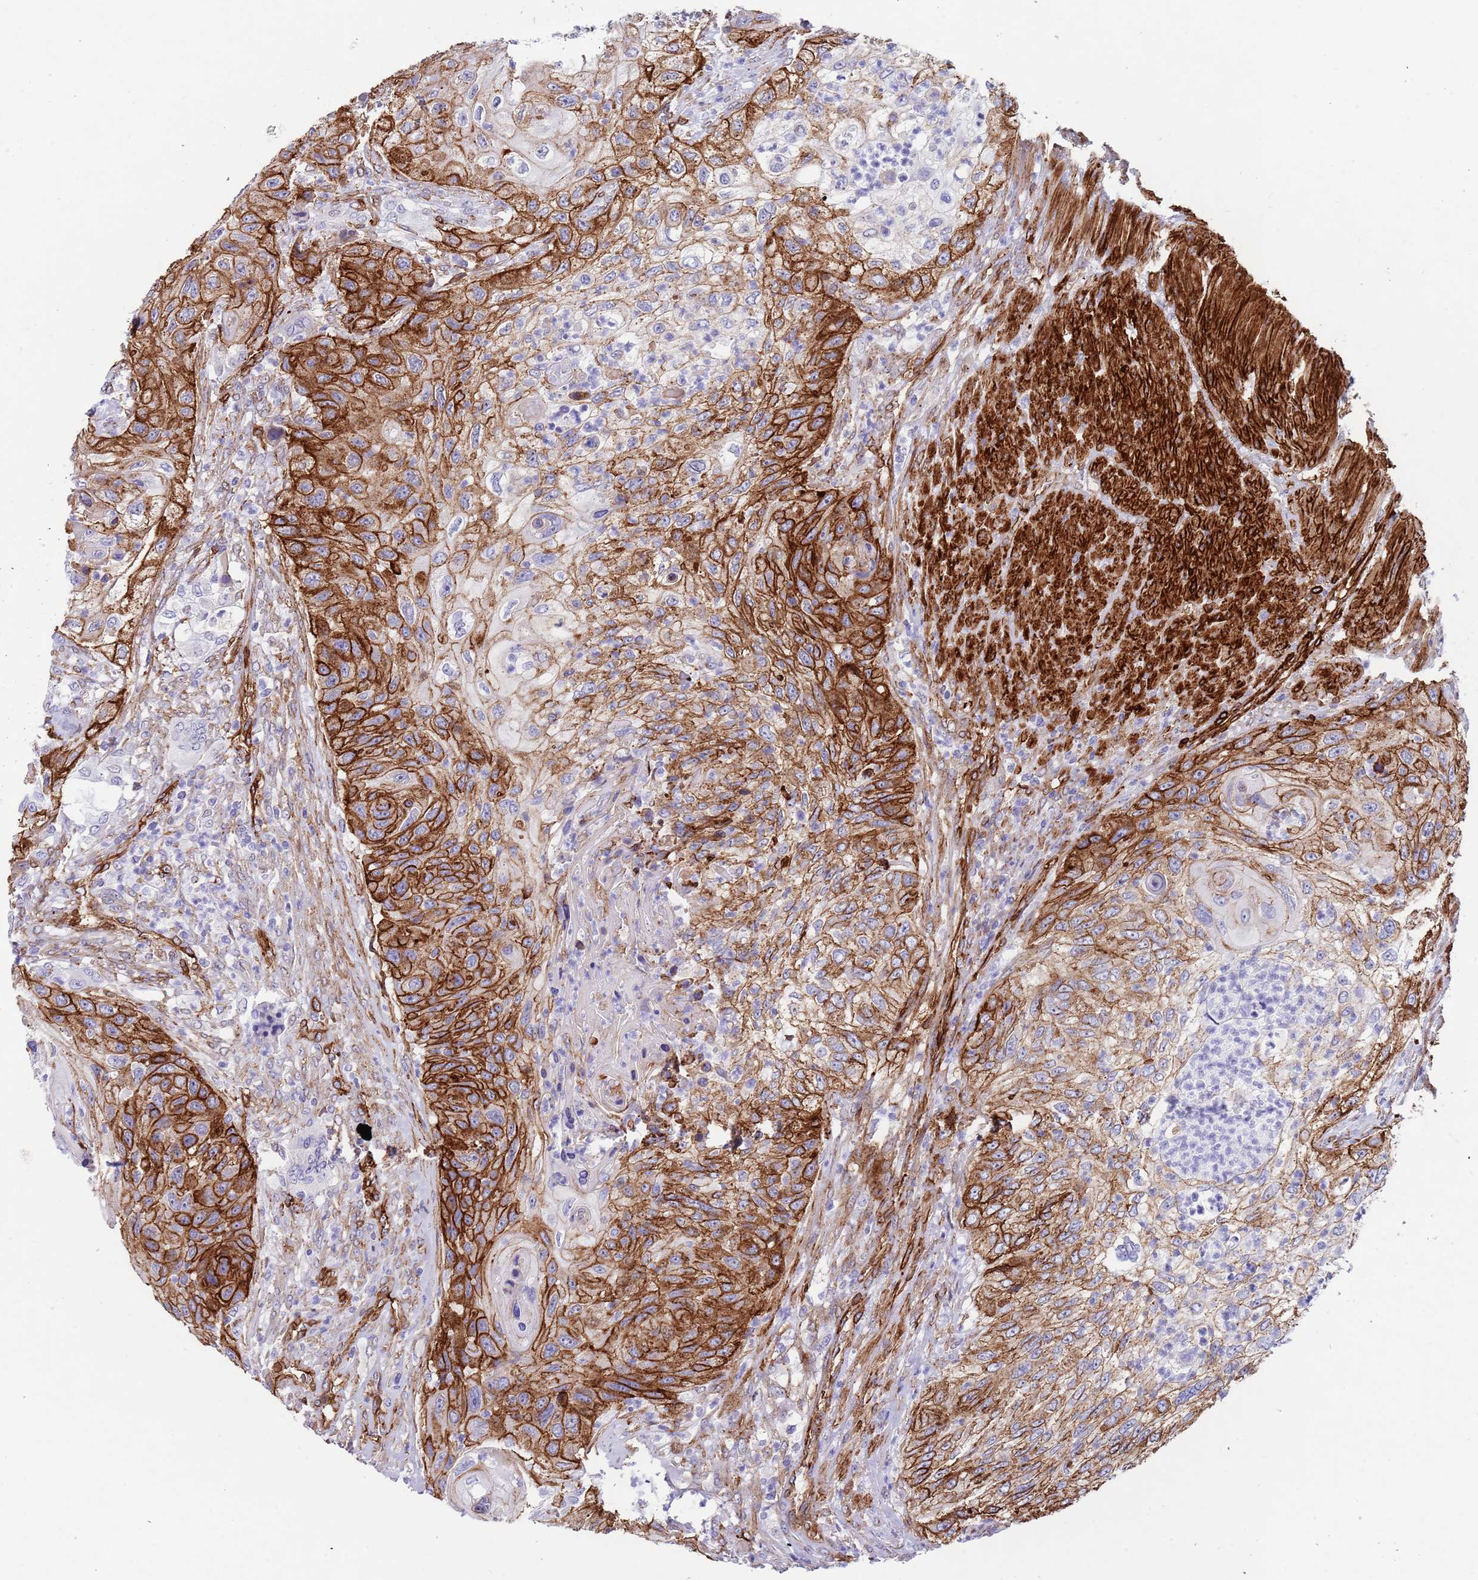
{"staining": {"intensity": "strong", "quantity": ">75%", "location": "cytoplasmic/membranous"}, "tissue": "urothelial cancer", "cell_type": "Tumor cells", "image_type": "cancer", "snomed": [{"axis": "morphology", "description": "Urothelial carcinoma, High grade"}, {"axis": "topography", "description": "Urinary bladder"}], "caption": "Immunohistochemistry staining of urothelial cancer, which shows high levels of strong cytoplasmic/membranous staining in about >75% of tumor cells indicating strong cytoplasmic/membranous protein expression. The staining was performed using DAB (brown) for protein detection and nuclei were counterstained in hematoxylin (blue).", "gene": "CAV2", "patient": {"sex": "female", "age": 60}}